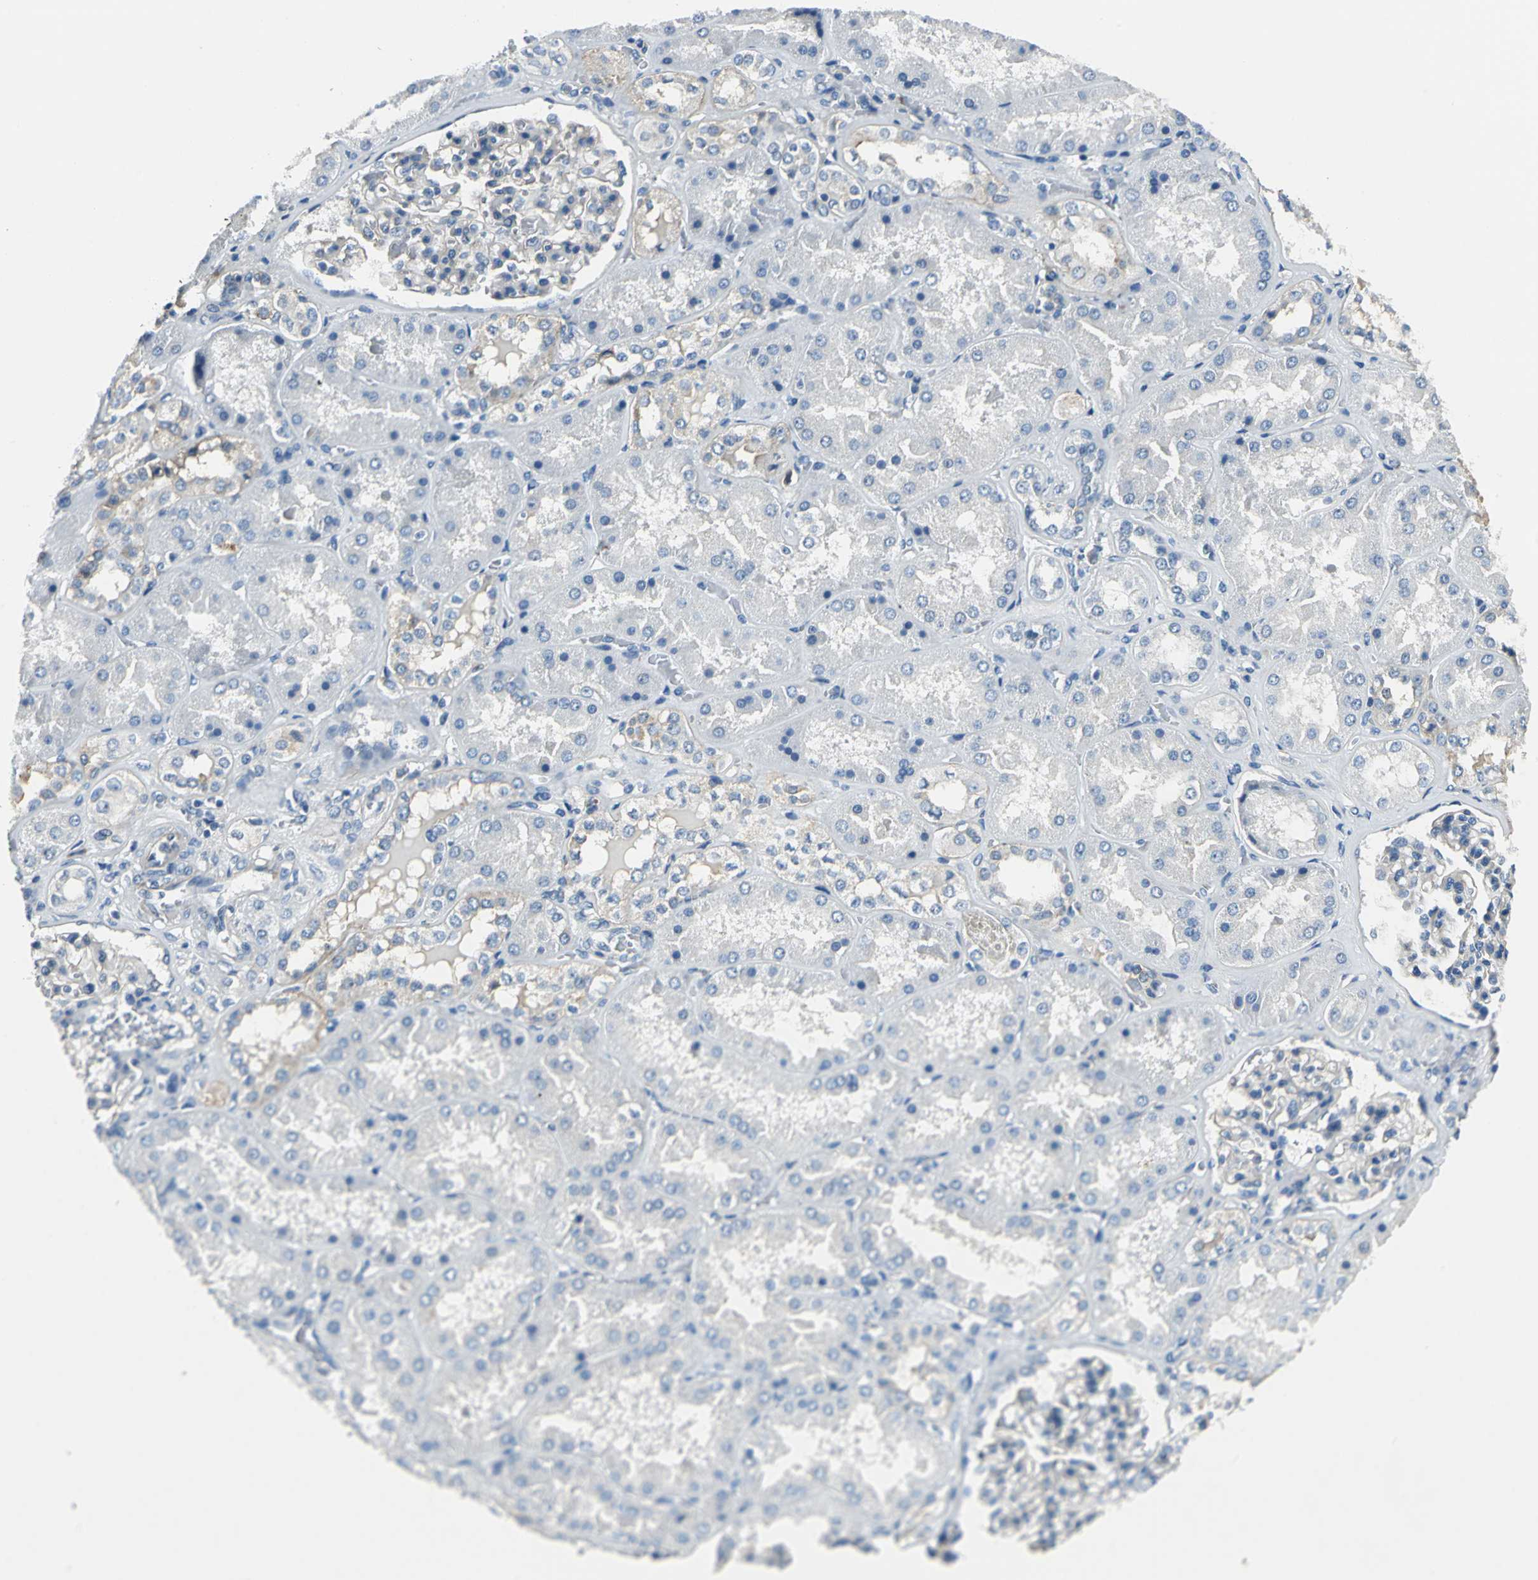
{"staining": {"intensity": "weak", "quantity": "25%-75%", "location": "cytoplasmic/membranous"}, "tissue": "kidney", "cell_type": "Cells in glomeruli", "image_type": "normal", "snomed": [{"axis": "morphology", "description": "Normal tissue, NOS"}, {"axis": "topography", "description": "Kidney"}], "caption": "Protein staining of benign kidney displays weak cytoplasmic/membranous positivity in approximately 25%-75% of cells in glomeruli.", "gene": "SLC16A7", "patient": {"sex": "female", "age": 56}}